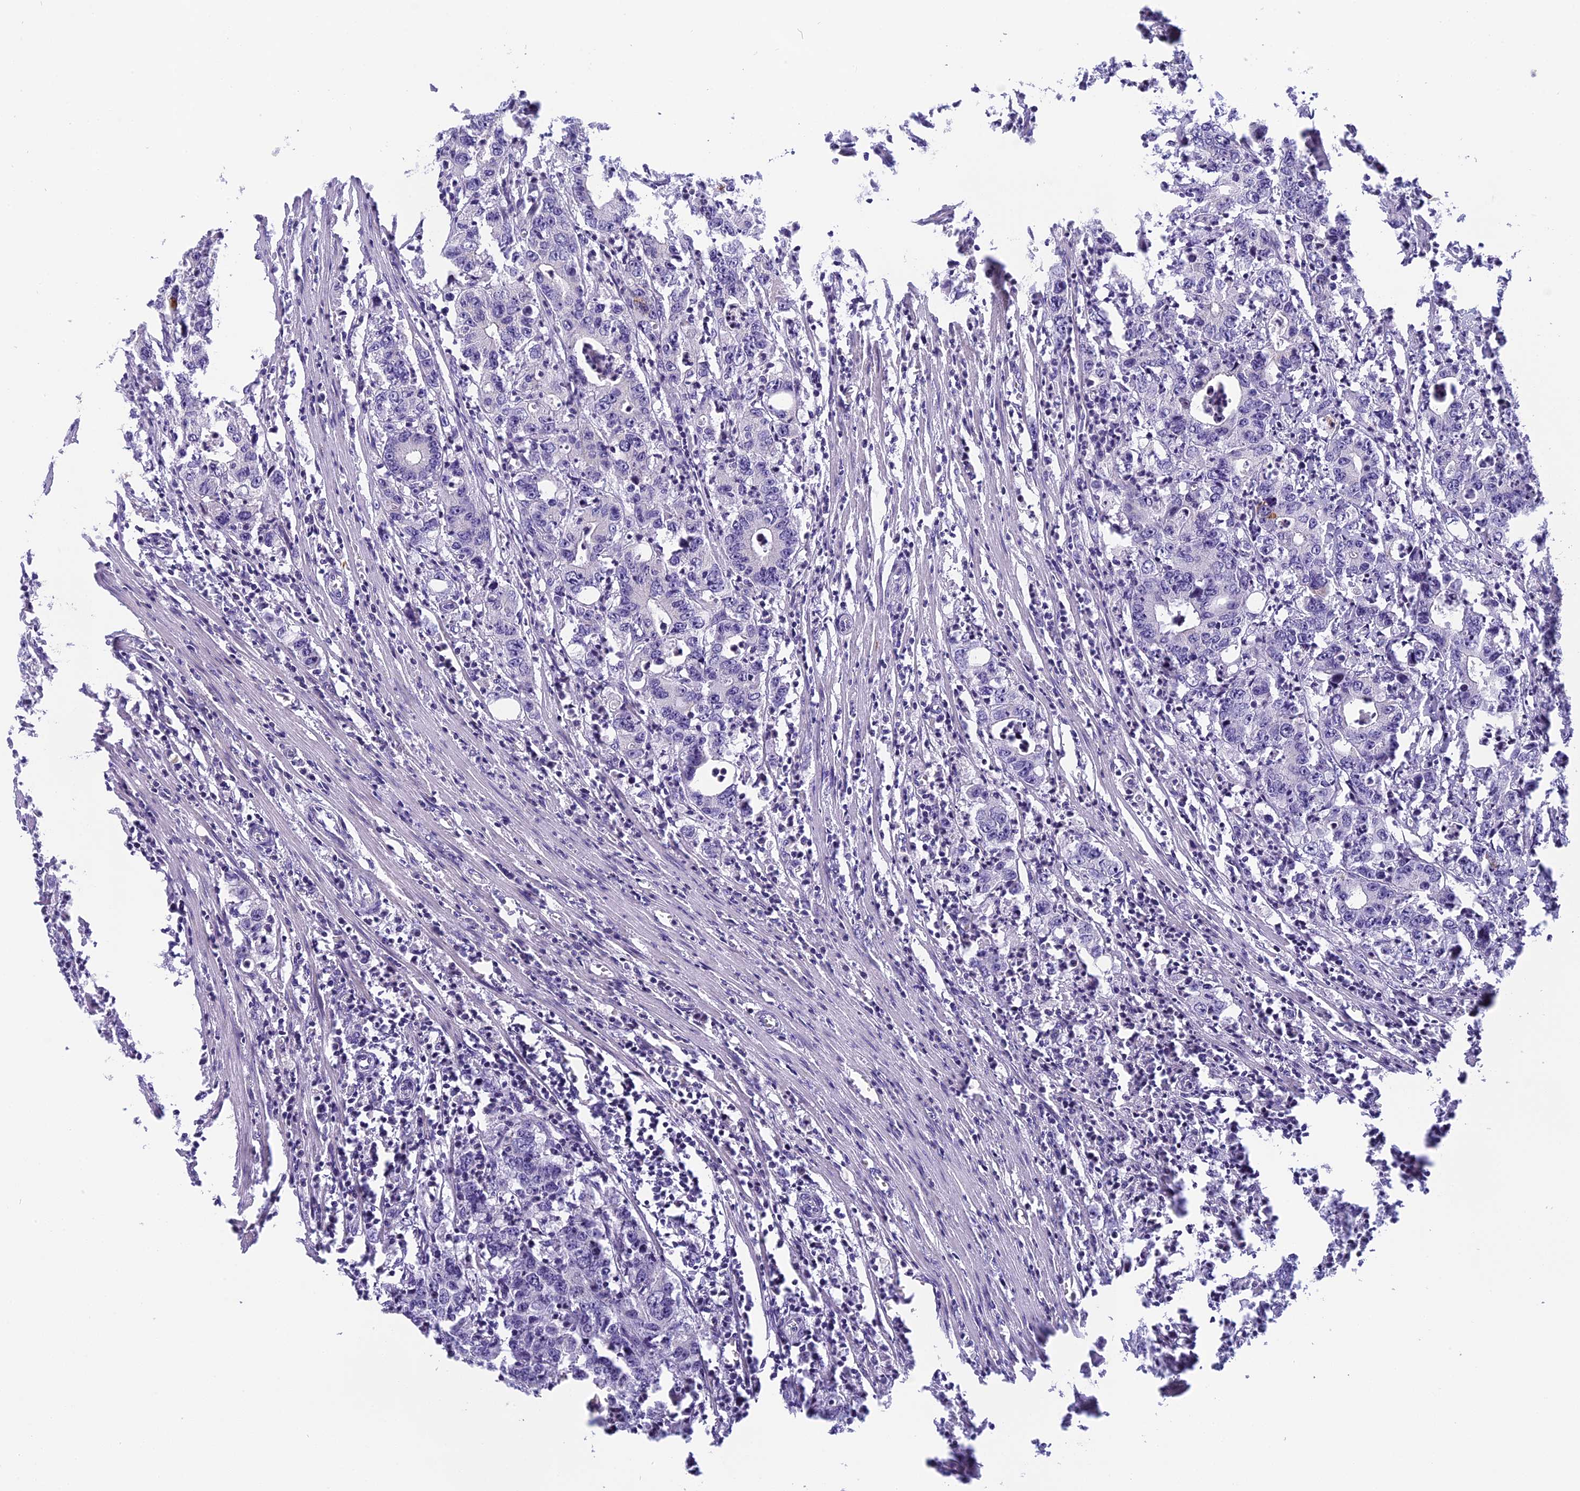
{"staining": {"intensity": "negative", "quantity": "none", "location": "none"}, "tissue": "colorectal cancer", "cell_type": "Tumor cells", "image_type": "cancer", "snomed": [{"axis": "morphology", "description": "Adenocarcinoma, NOS"}, {"axis": "topography", "description": "Colon"}], "caption": "Immunohistochemical staining of human colorectal cancer displays no significant positivity in tumor cells.", "gene": "ARHGEF37", "patient": {"sex": "female", "age": 75}}